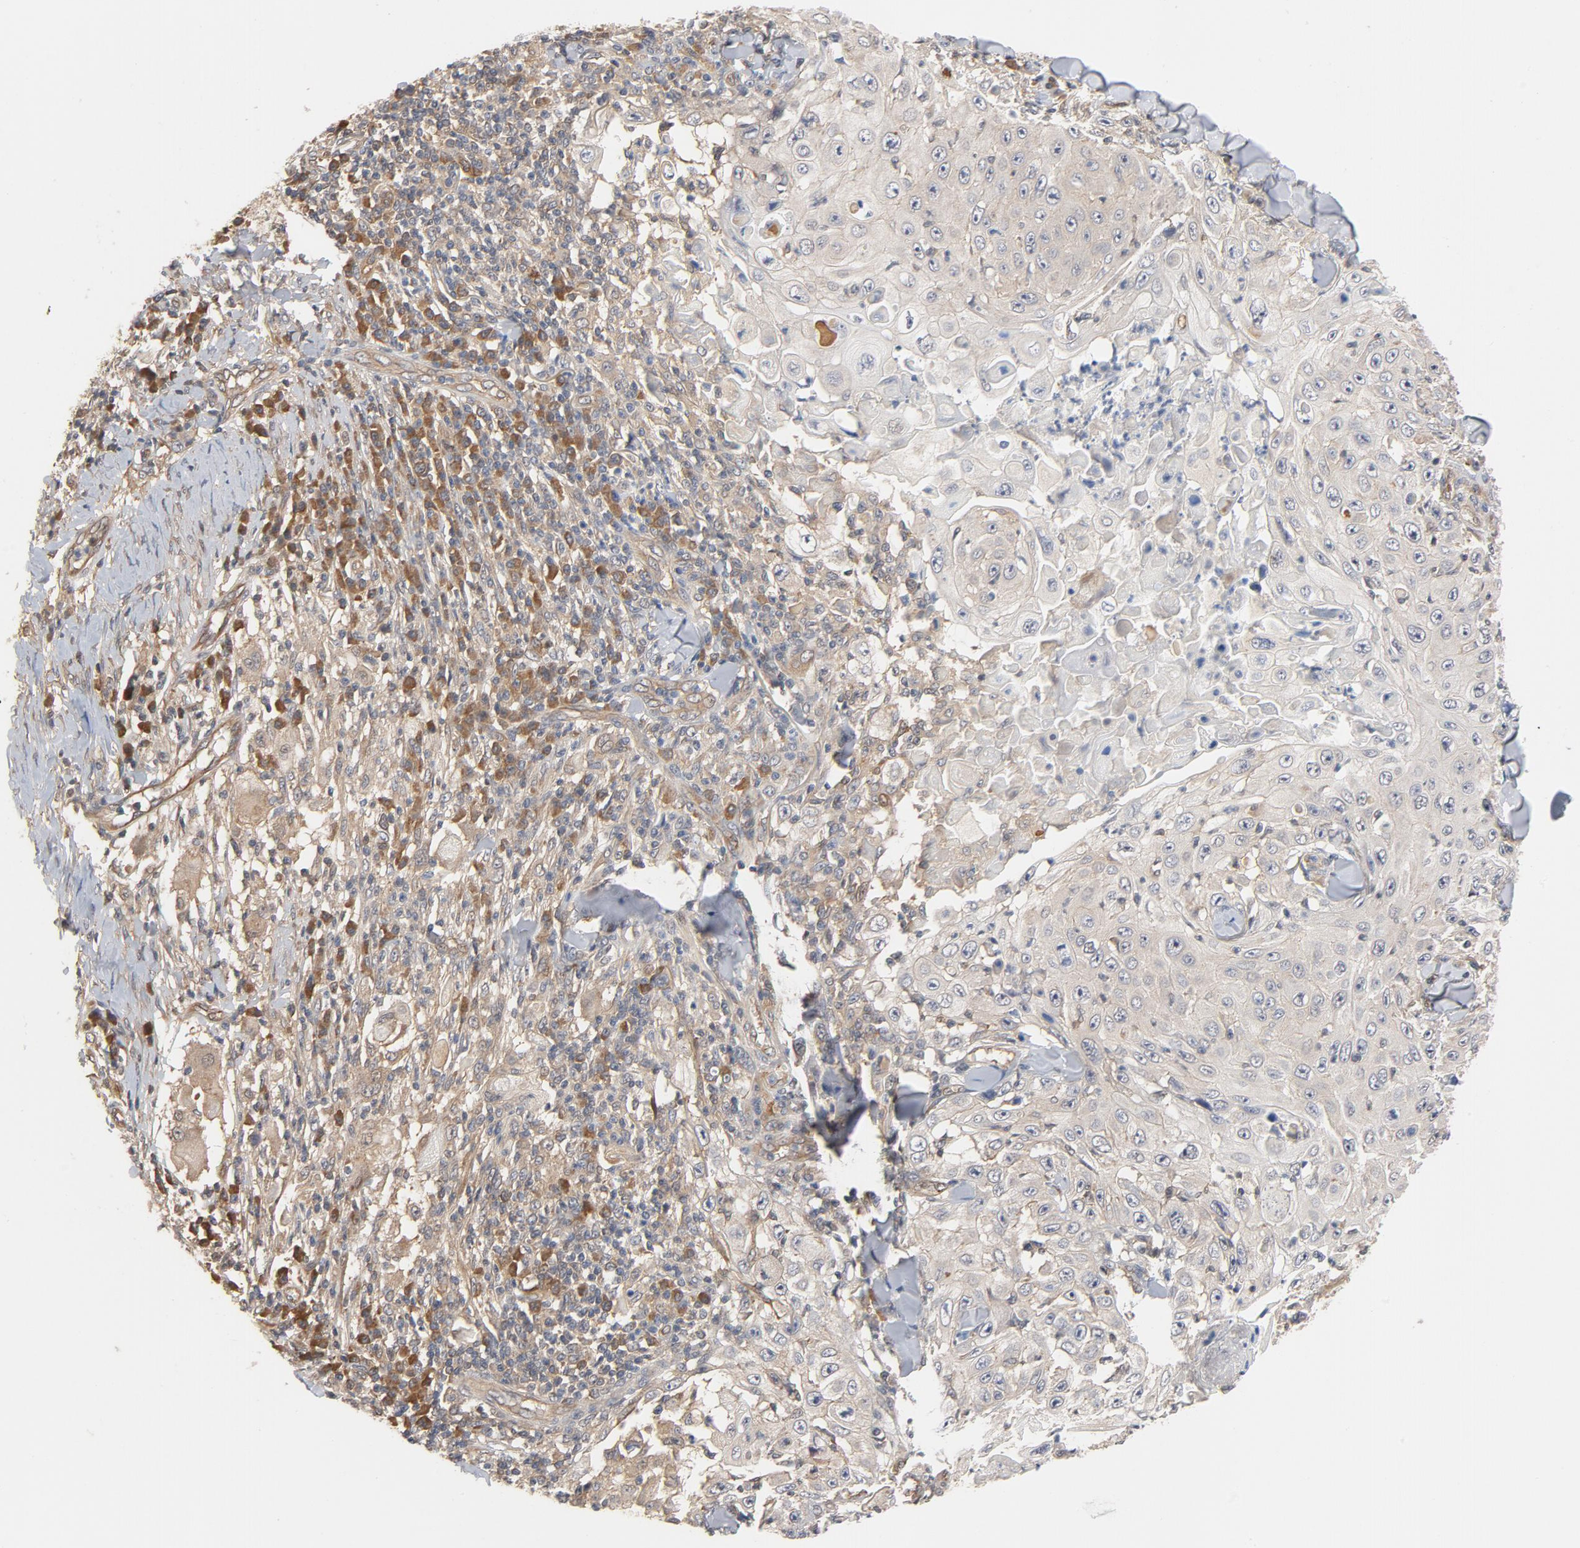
{"staining": {"intensity": "negative", "quantity": "none", "location": "none"}, "tissue": "skin cancer", "cell_type": "Tumor cells", "image_type": "cancer", "snomed": [{"axis": "morphology", "description": "Squamous cell carcinoma, NOS"}, {"axis": "topography", "description": "Skin"}], "caption": "Human skin cancer (squamous cell carcinoma) stained for a protein using immunohistochemistry exhibits no expression in tumor cells.", "gene": "PITPNM2", "patient": {"sex": "male", "age": 86}}